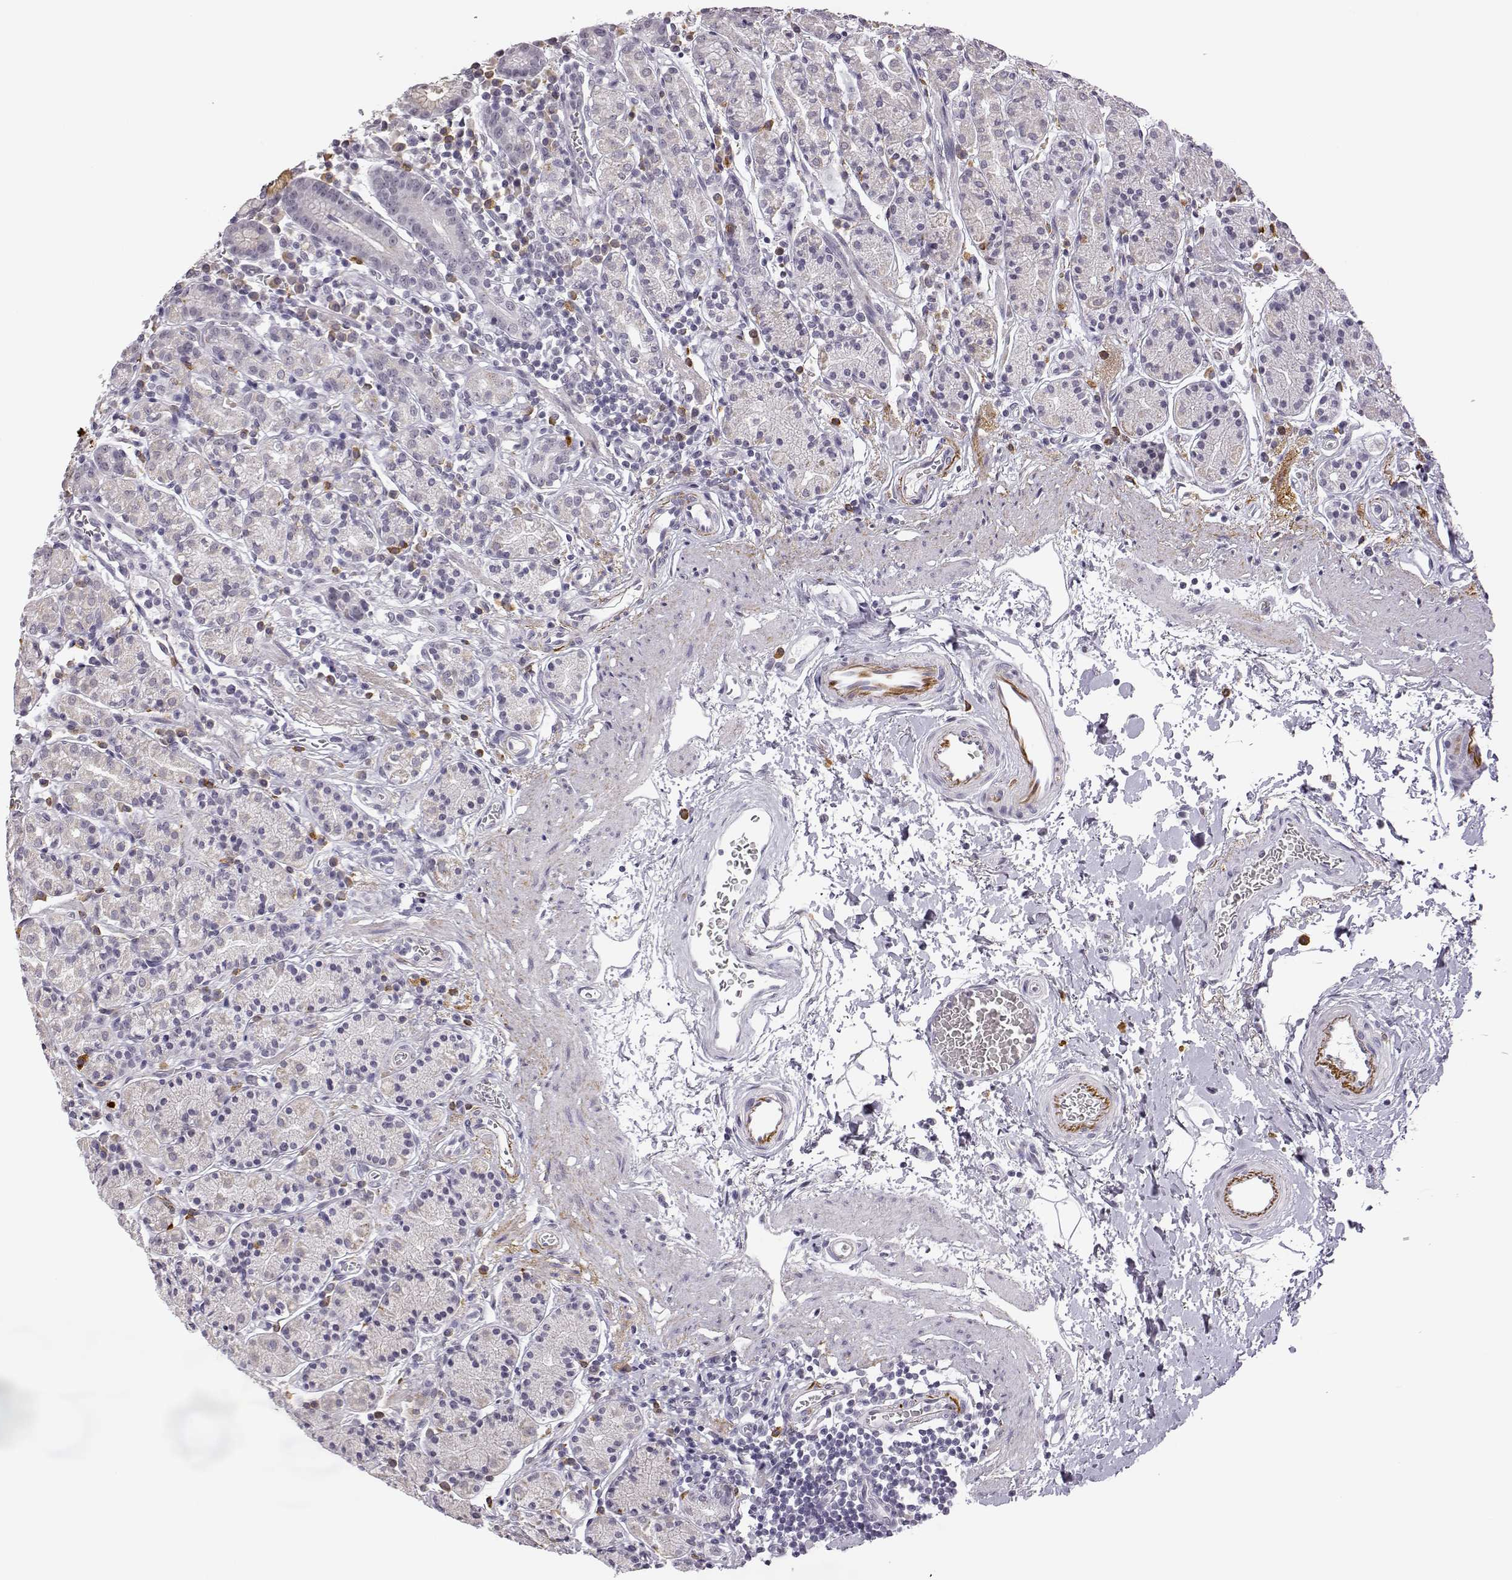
{"staining": {"intensity": "negative", "quantity": "none", "location": "none"}, "tissue": "stomach", "cell_type": "Glandular cells", "image_type": "normal", "snomed": [{"axis": "morphology", "description": "Normal tissue, NOS"}, {"axis": "topography", "description": "Stomach, upper"}, {"axis": "topography", "description": "Stomach"}], "caption": "Benign stomach was stained to show a protein in brown. There is no significant positivity in glandular cells.", "gene": "VGF", "patient": {"sex": "male", "age": 62}}